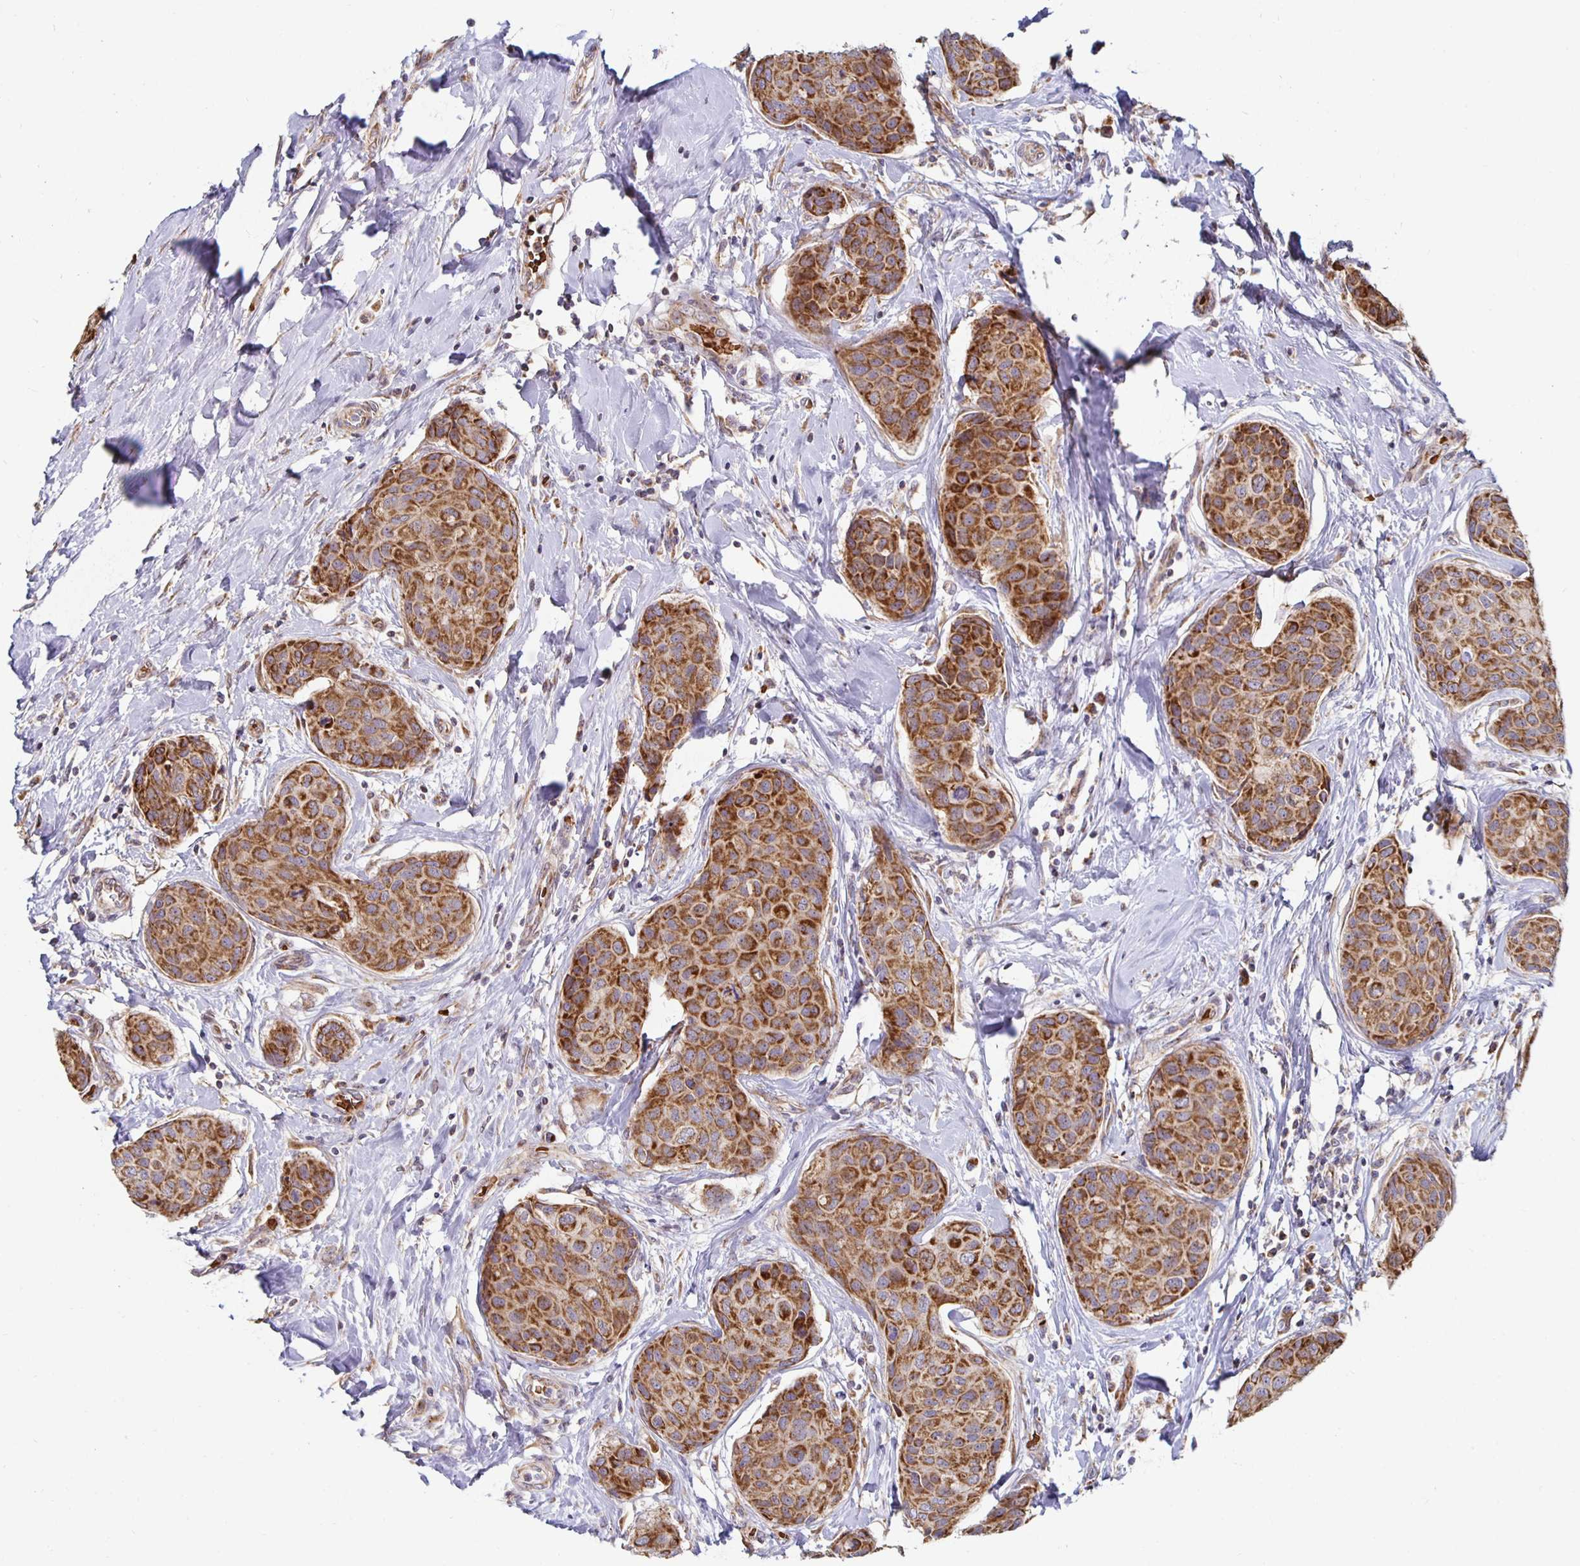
{"staining": {"intensity": "strong", "quantity": ">75%", "location": "cytoplasmic/membranous"}, "tissue": "breast cancer", "cell_type": "Tumor cells", "image_type": "cancer", "snomed": [{"axis": "morphology", "description": "Duct carcinoma"}, {"axis": "topography", "description": "Breast"}], "caption": "IHC of human breast intraductal carcinoma displays high levels of strong cytoplasmic/membranous staining in about >75% of tumor cells.", "gene": "MRPL28", "patient": {"sex": "female", "age": 80}}